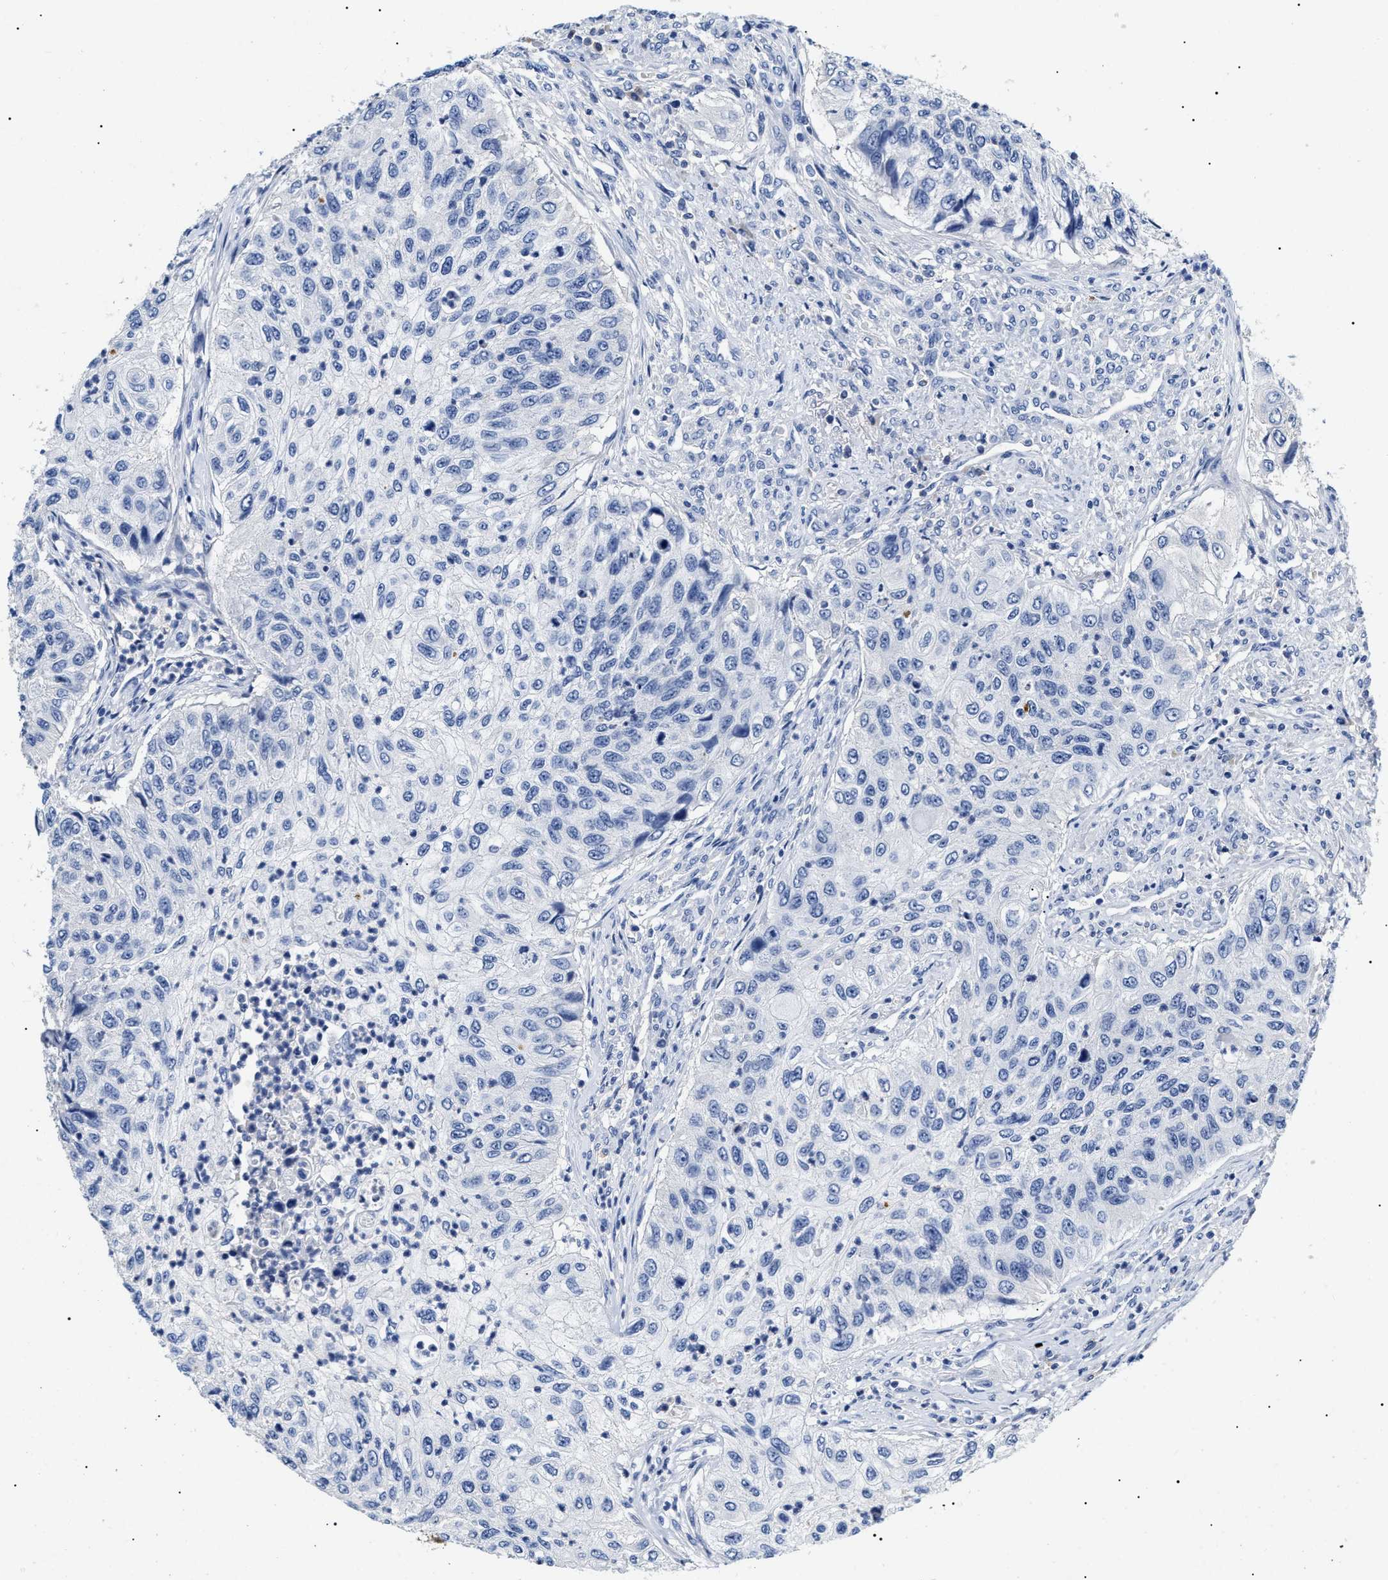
{"staining": {"intensity": "negative", "quantity": "none", "location": "none"}, "tissue": "urothelial cancer", "cell_type": "Tumor cells", "image_type": "cancer", "snomed": [{"axis": "morphology", "description": "Urothelial carcinoma, High grade"}, {"axis": "topography", "description": "Urinary bladder"}], "caption": "A photomicrograph of human urothelial cancer is negative for staining in tumor cells.", "gene": "LRRC8E", "patient": {"sex": "female", "age": 60}}